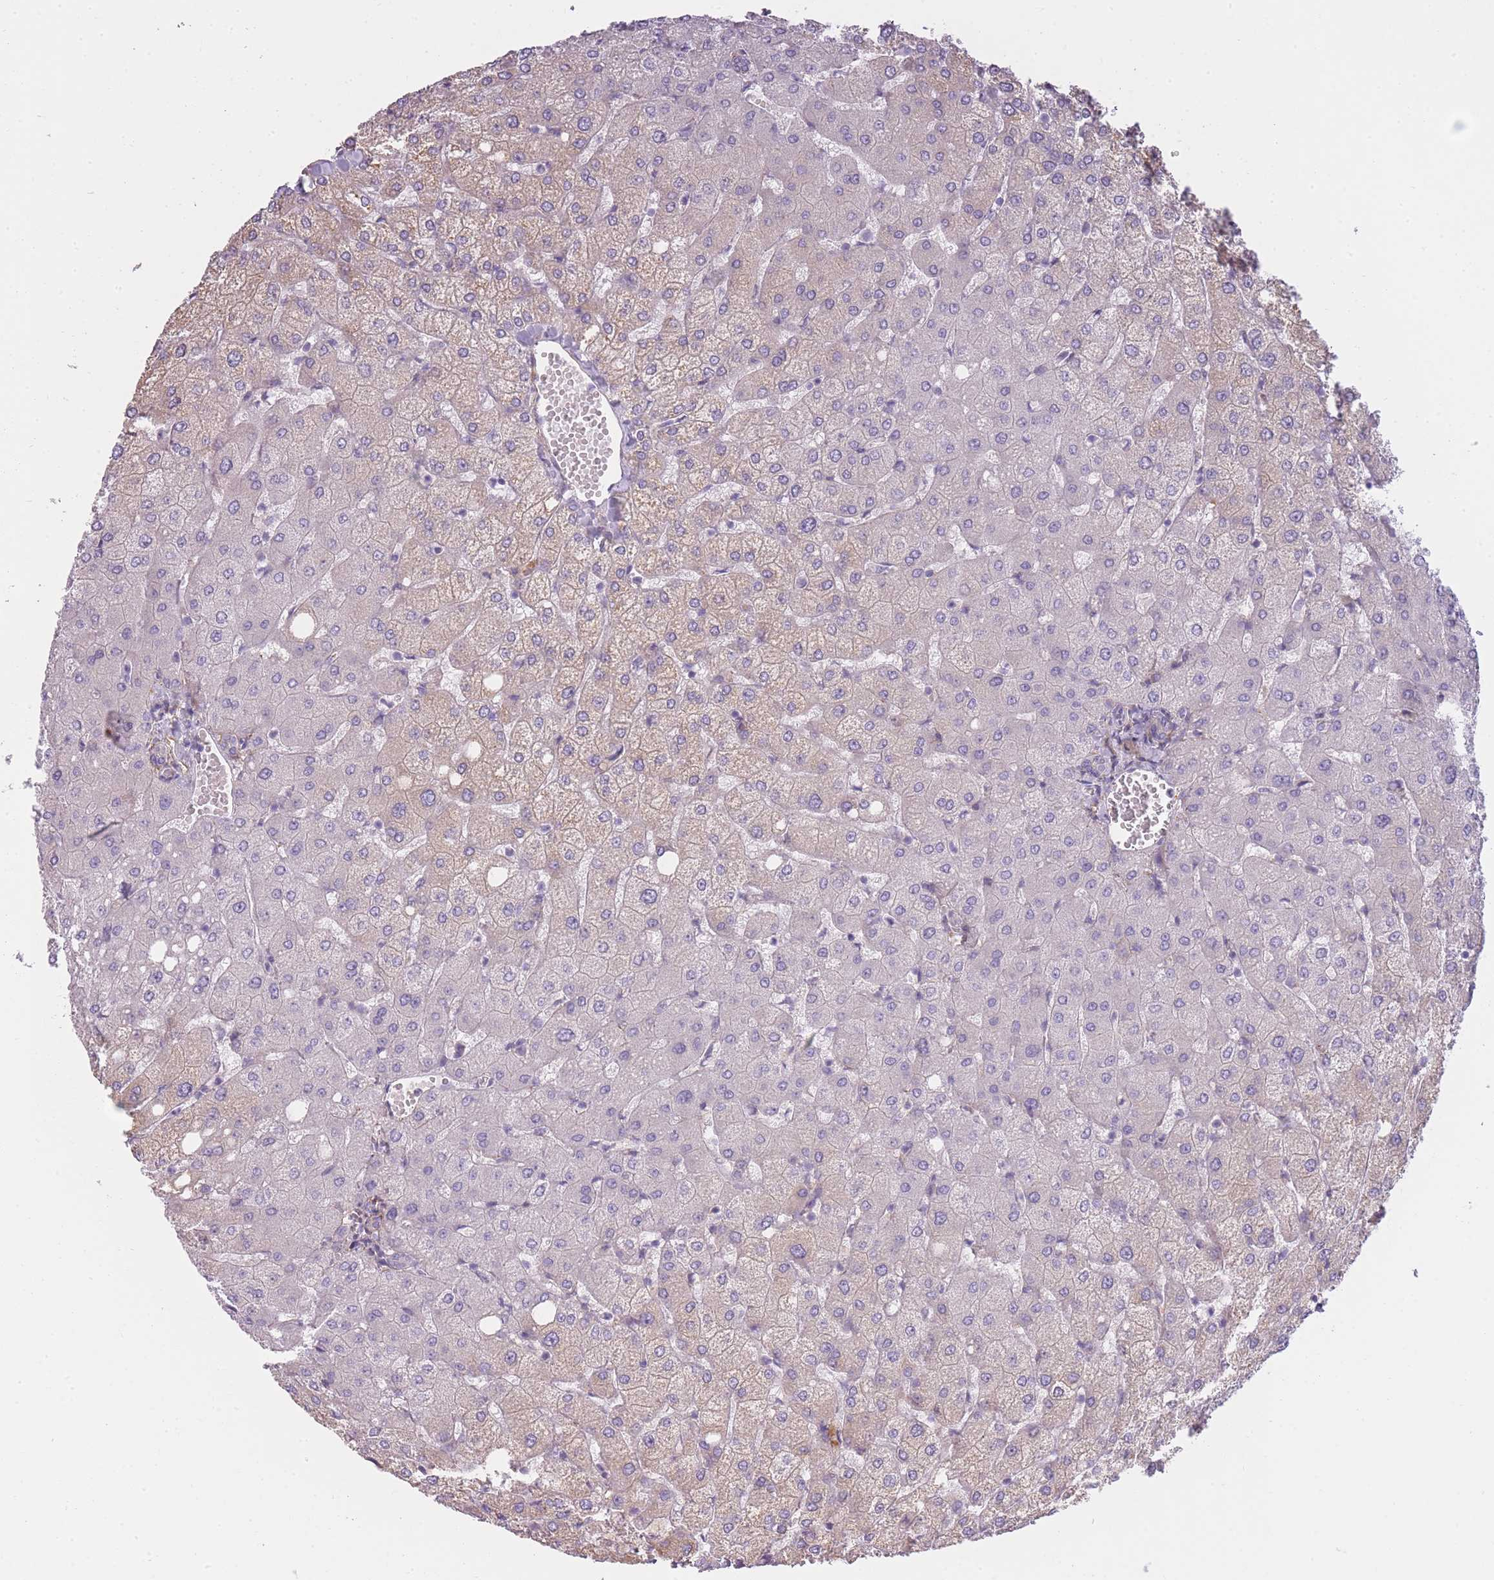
{"staining": {"intensity": "negative", "quantity": "none", "location": "none"}, "tissue": "liver", "cell_type": "Cholangiocytes", "image_type": "normal", "snomed": [{"axis": "morphology", "description": "Normal tissue, NOS"}, {"axis": "topography", "description": "Liver"}], "caption": "Immunohistochemistry (IHC) histopathology image of unremarkable liver stained for a protein (brown), which displays no positivity in cholangiocytes. (DAB (3,3'-diaminobenzidine) immunohistochemistry (IHC) with hematoxylin counter stain).", "gene": "AP3M1", "patient": {"sex": "female", "age": 54}}